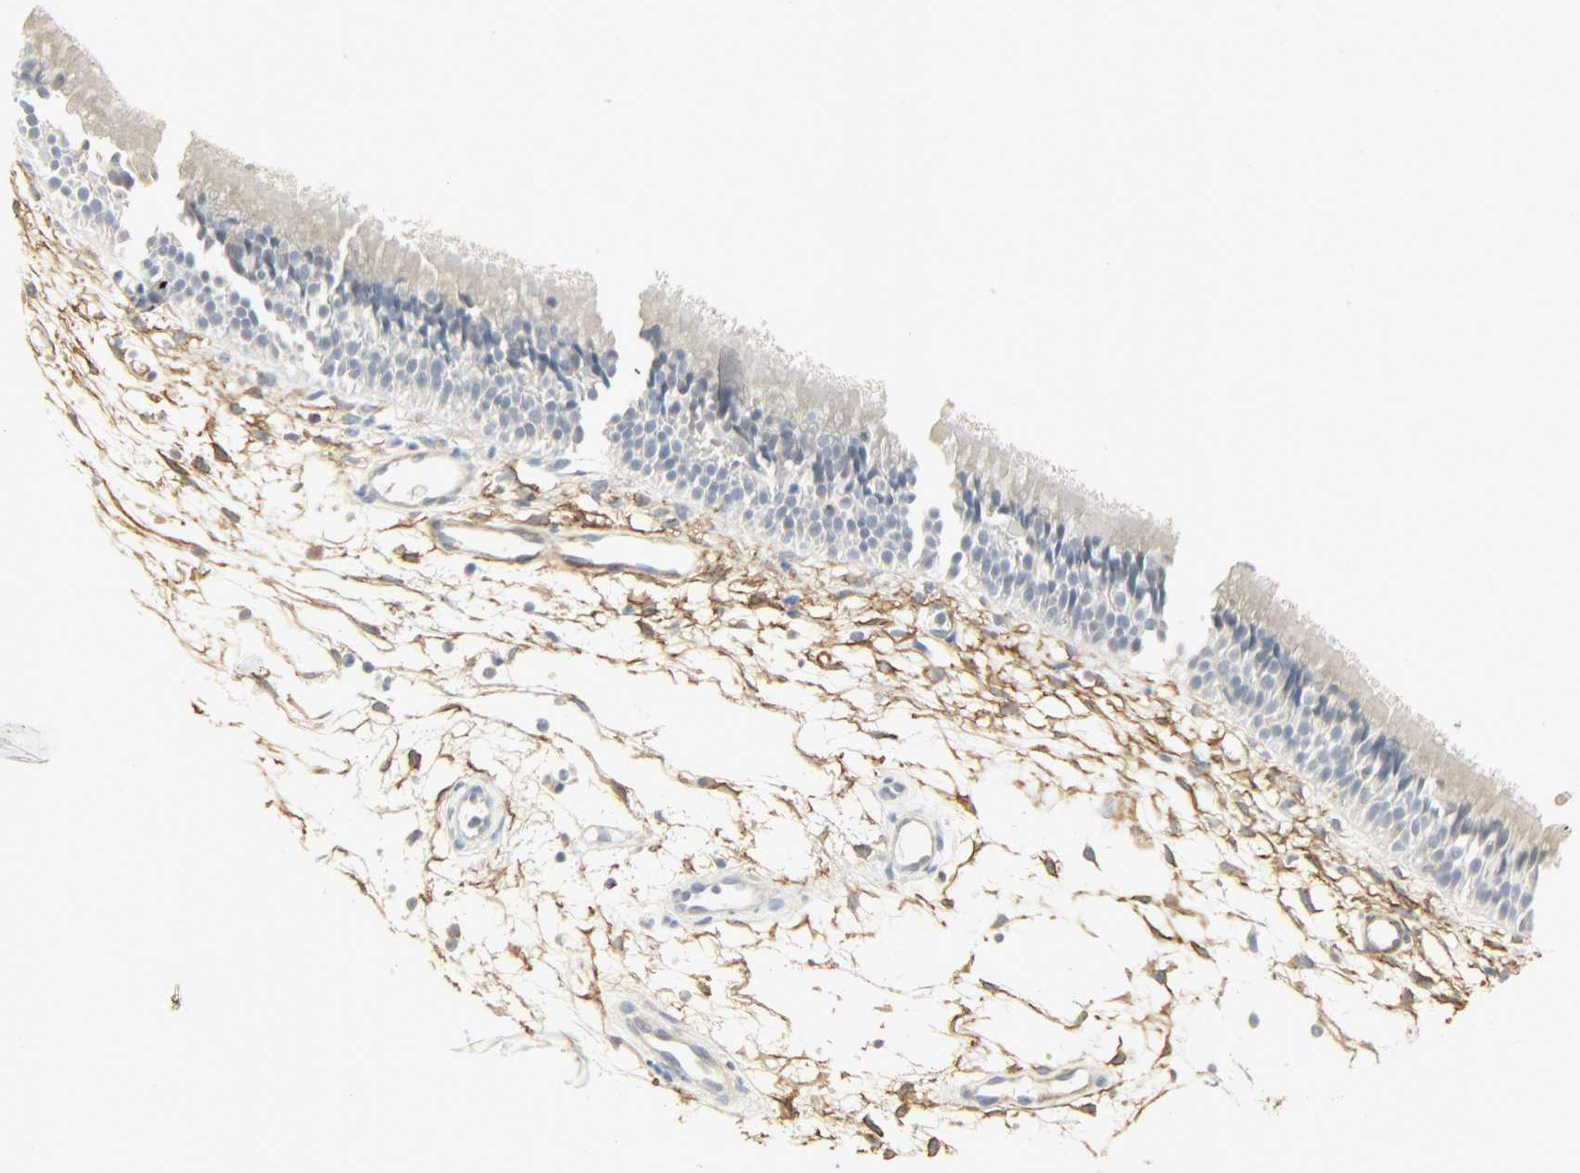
{"staining": {"intensity": "negative", "quantity": "none", "location": "none"}, "tissue": "nasopharynx", "cell_type": "Respiratory epithelial cells", "image_type": "normal", "snomed": [{"axis": "morphology", "description": "Normal tissue, NOS"}, {"axis": "topography", "description": "Nasopharynx"}], "caption": "Nasopharynx stained for a protein using immunohistochemistry demonstrates no positivity respiratory epithelial cells.", "gene": "ENPEP", "patient": {"sex": "female", "age": 54}}